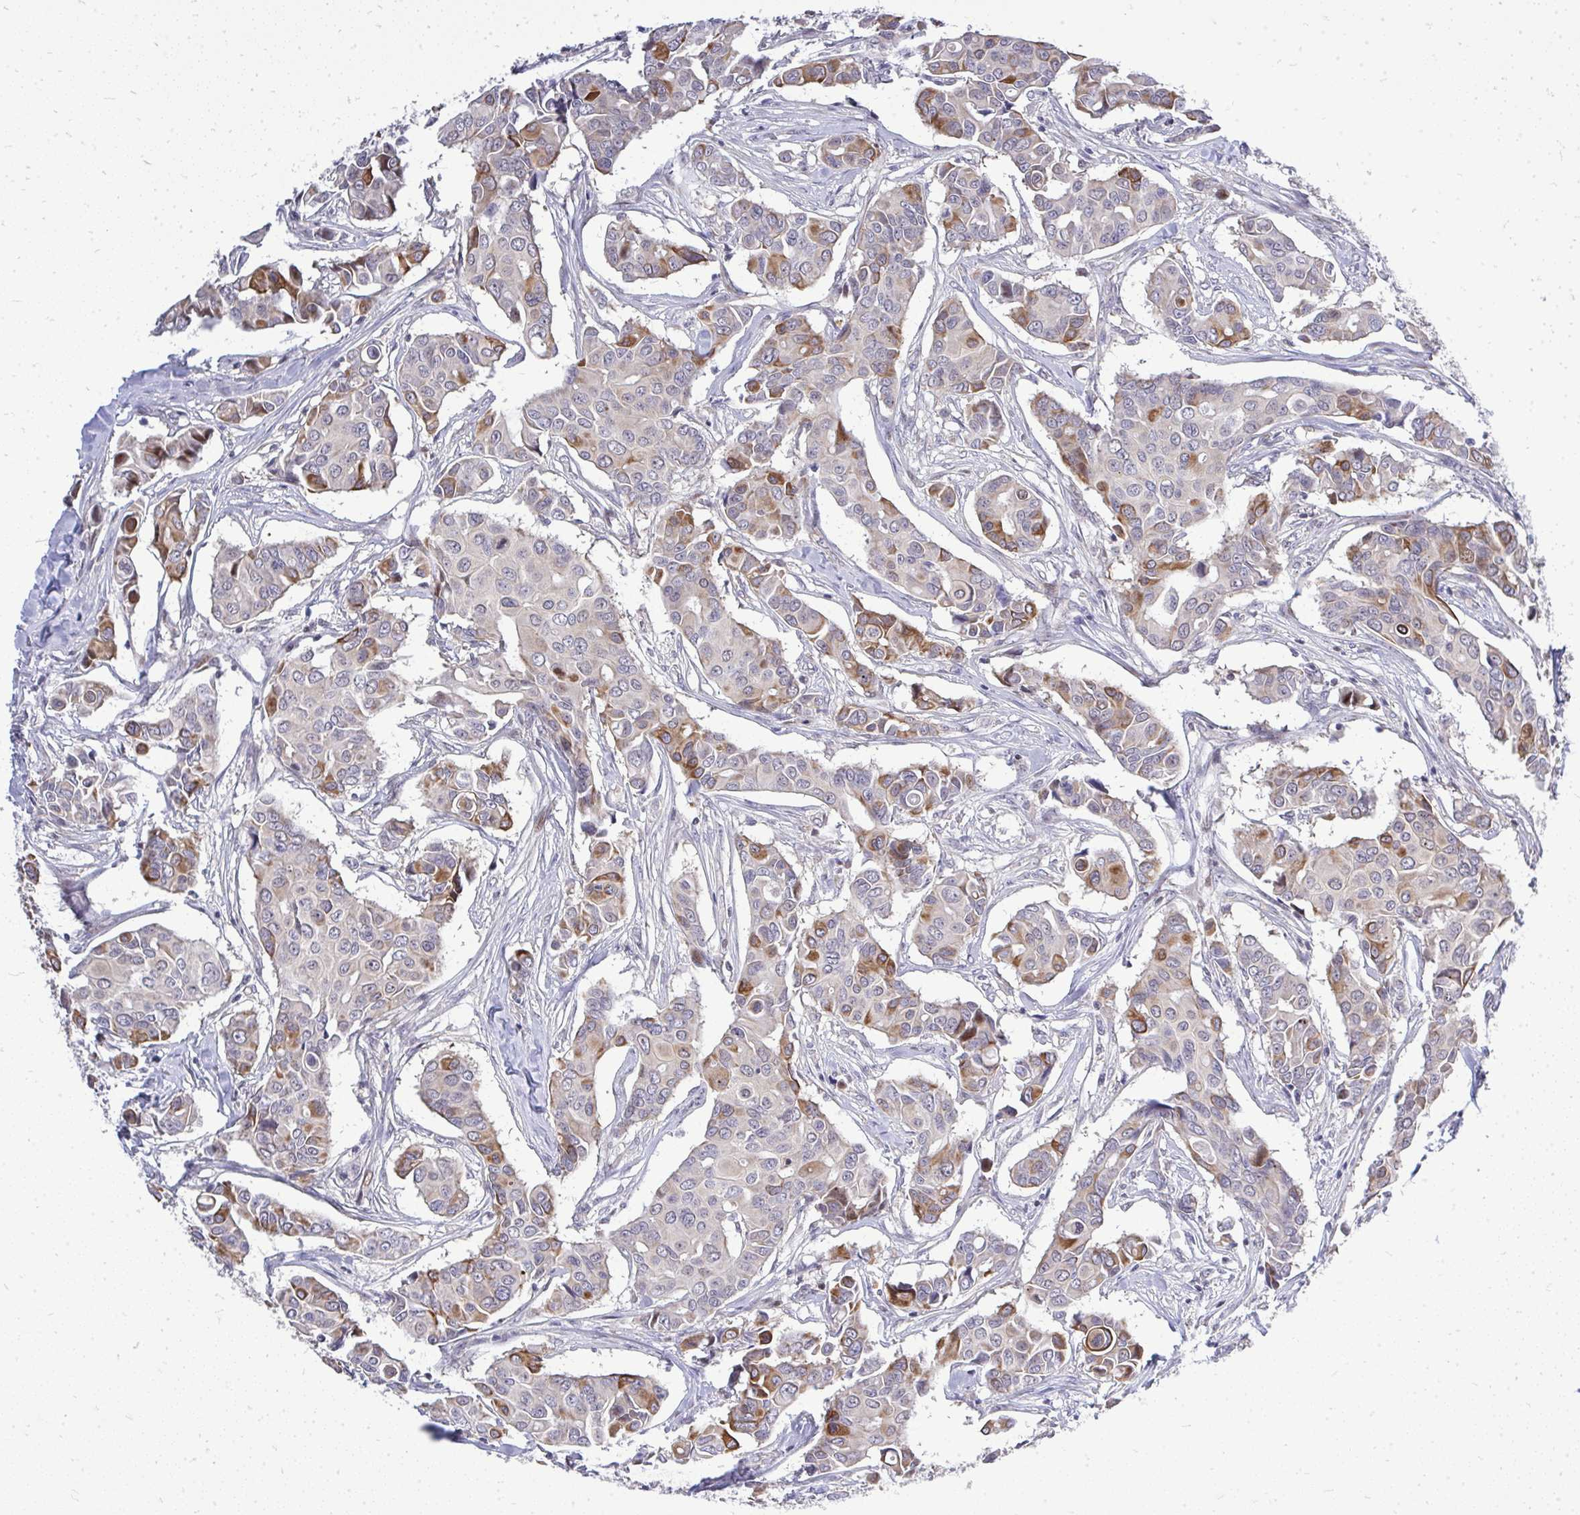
{"staining": {"intensity": "moderate", "quantity": "<25%", "location": "cytoplasmic/membranous"}, "tissue": "breast cancer", "cell_type": "Tumor cells", "image_type": "cancer", "snomed": [{"axis": "morphology", "description": "Duct carcinoma"}, {"axis": "topography", "description": "Breast"}], "caption": "Immunohistochemical staining of breast cancer (infiltrating ductal carcinoma) displays moderate cytoplasmic/membranous protein expression in about <25% of tumor cells.", "gene": "OR8D1", "patient": {"sex": "female", "age": 54}}